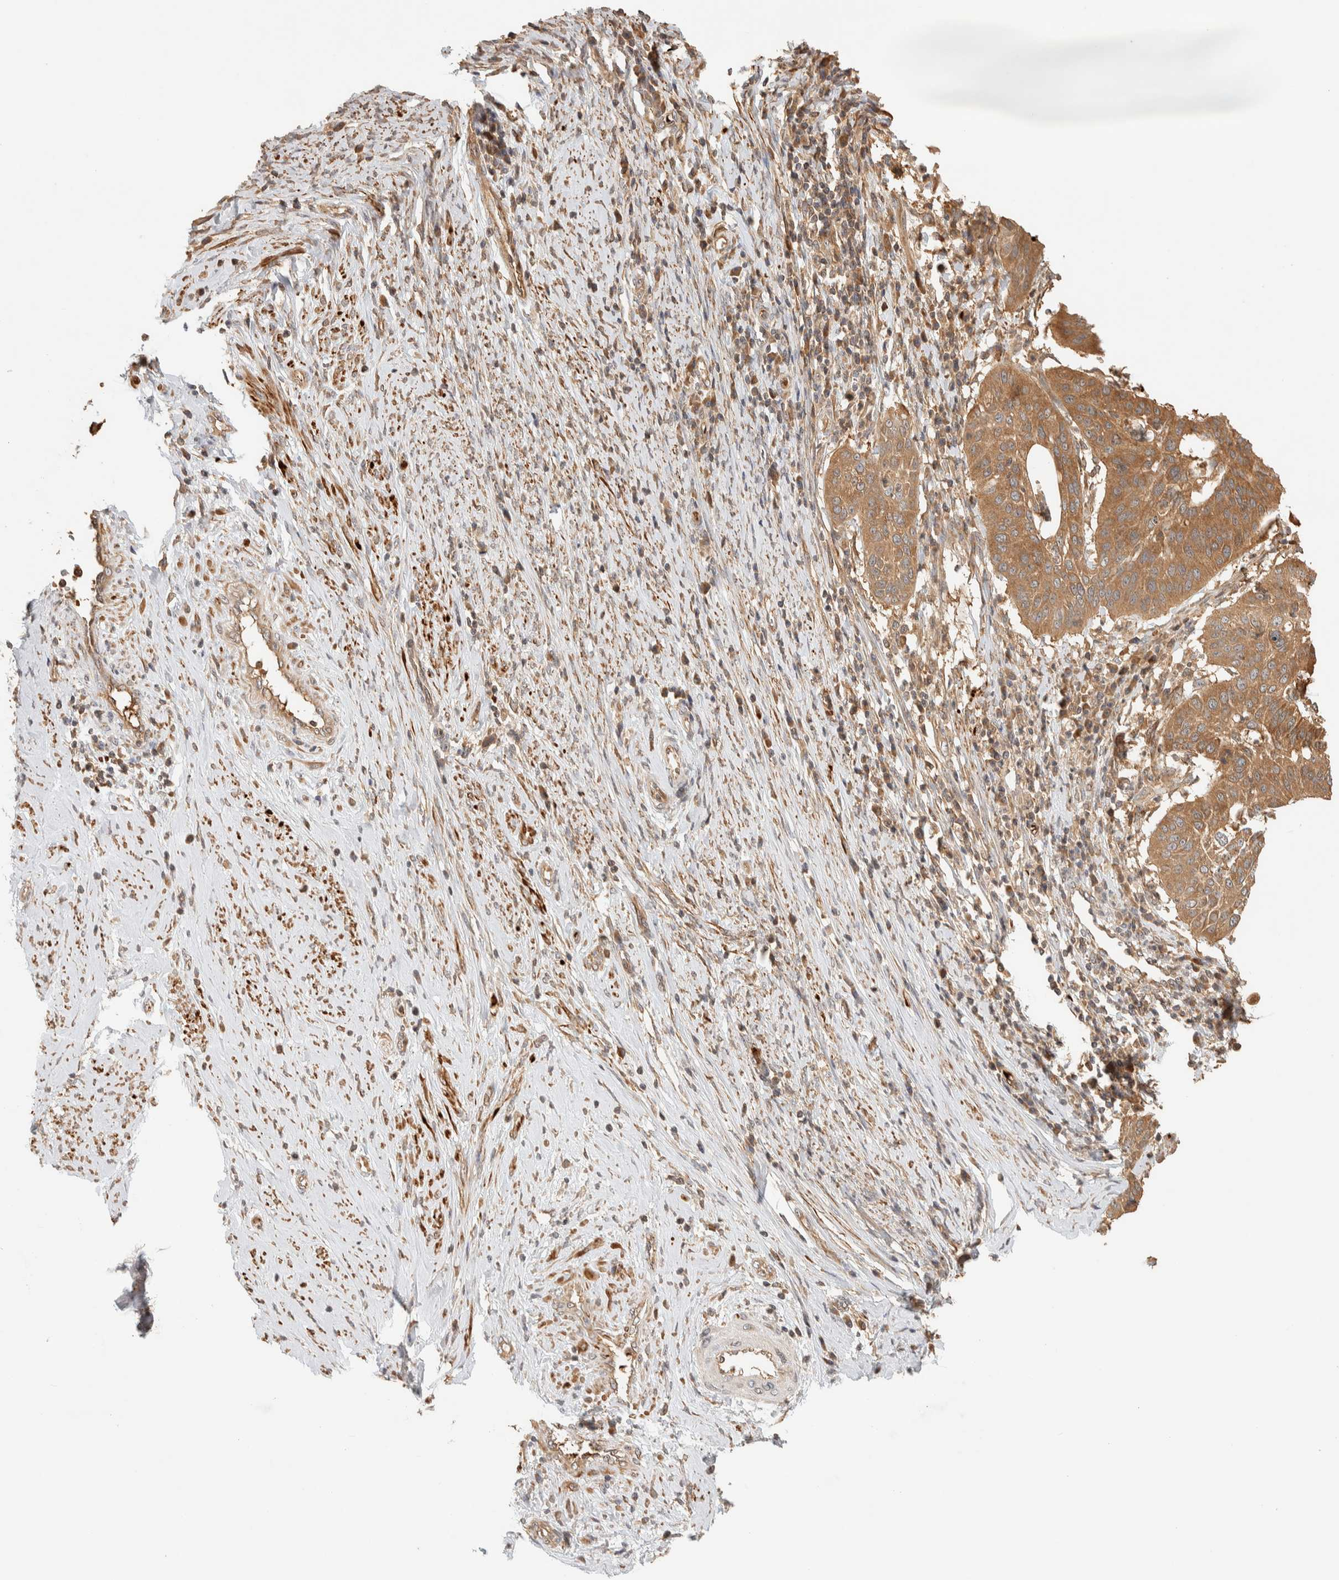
{"staining": {"intensity": "moderate", "quantity": ">75%", "location": "cytoplasmic/membranous"}, "tissue": "cervical cancer", "cell_type": "Tumor cells", "image_type": "cancer", "snomed": [{"axis": "morphology", "description": "Normal tissue, NOS"}, {"axis": "morphology", "description": "Squamous cell carcinoma, NOS"}, {"axis": "topography", "description": "Cervix"}], "caption": "Immunohistochemistry (DAB) staining of cervical cancer (squamous cell carcinoma) displays moderate cytoplasmic/membranous protein staining in approximately >75% of tumor cells.", "gene": "TTI2", "patient": {"sex": "female", "age": 39}}